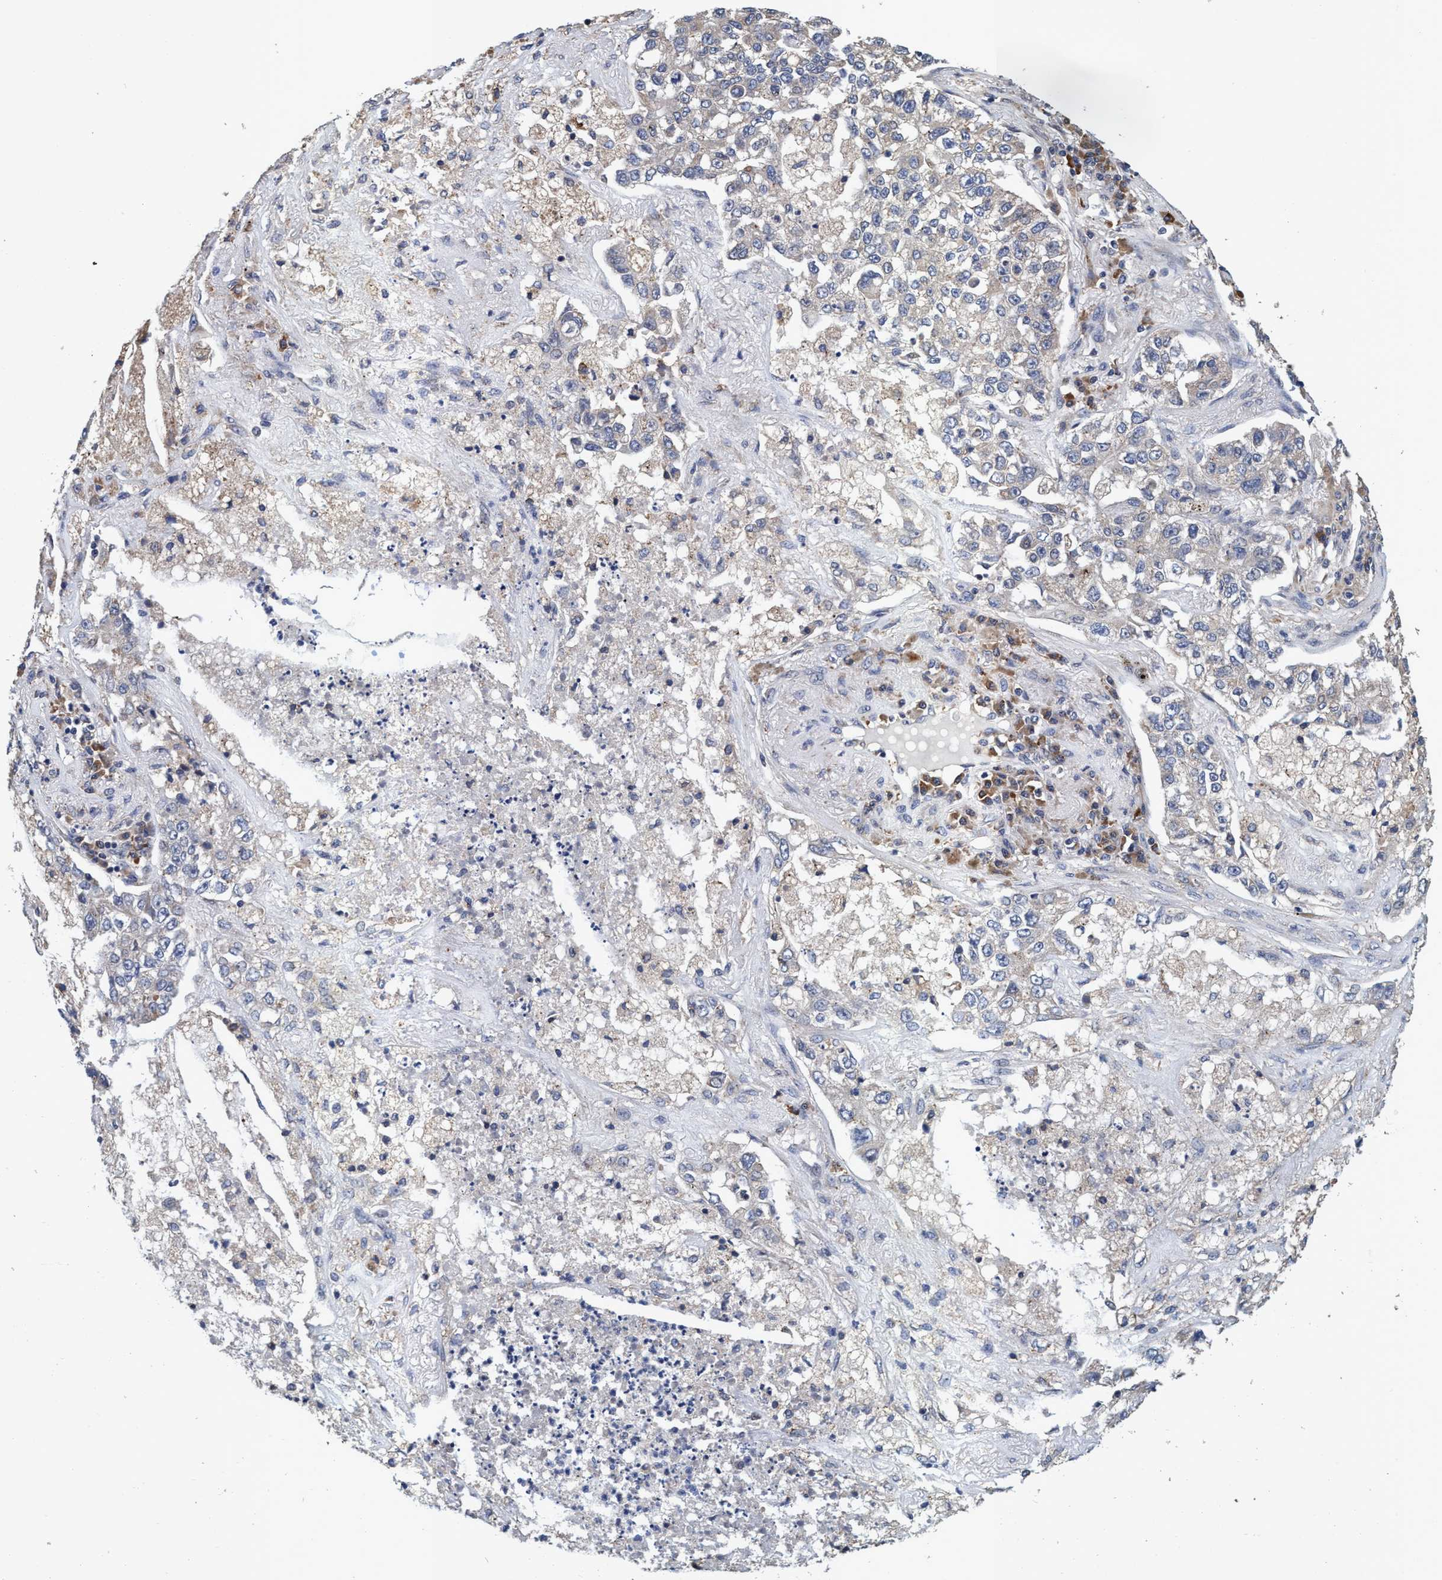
{"staining": {"intensity": "negative", "quantity": "none", "location": "none"}, "tissue": "lung cancer", "cell_type": "Tumor cells", "image_type": "cancer", "snomed": [{"axis": "morphology", "description": "Adenocarcinoma, NOS"}, {"axis": "topography", "description": "Lung"}], "caption": "Immunohistochemical staining of human lung cancer exhibits no significant staining in tumor cells.", "gene": "CALCOCO2", "patient": {"sex": "male", "age": 49}}